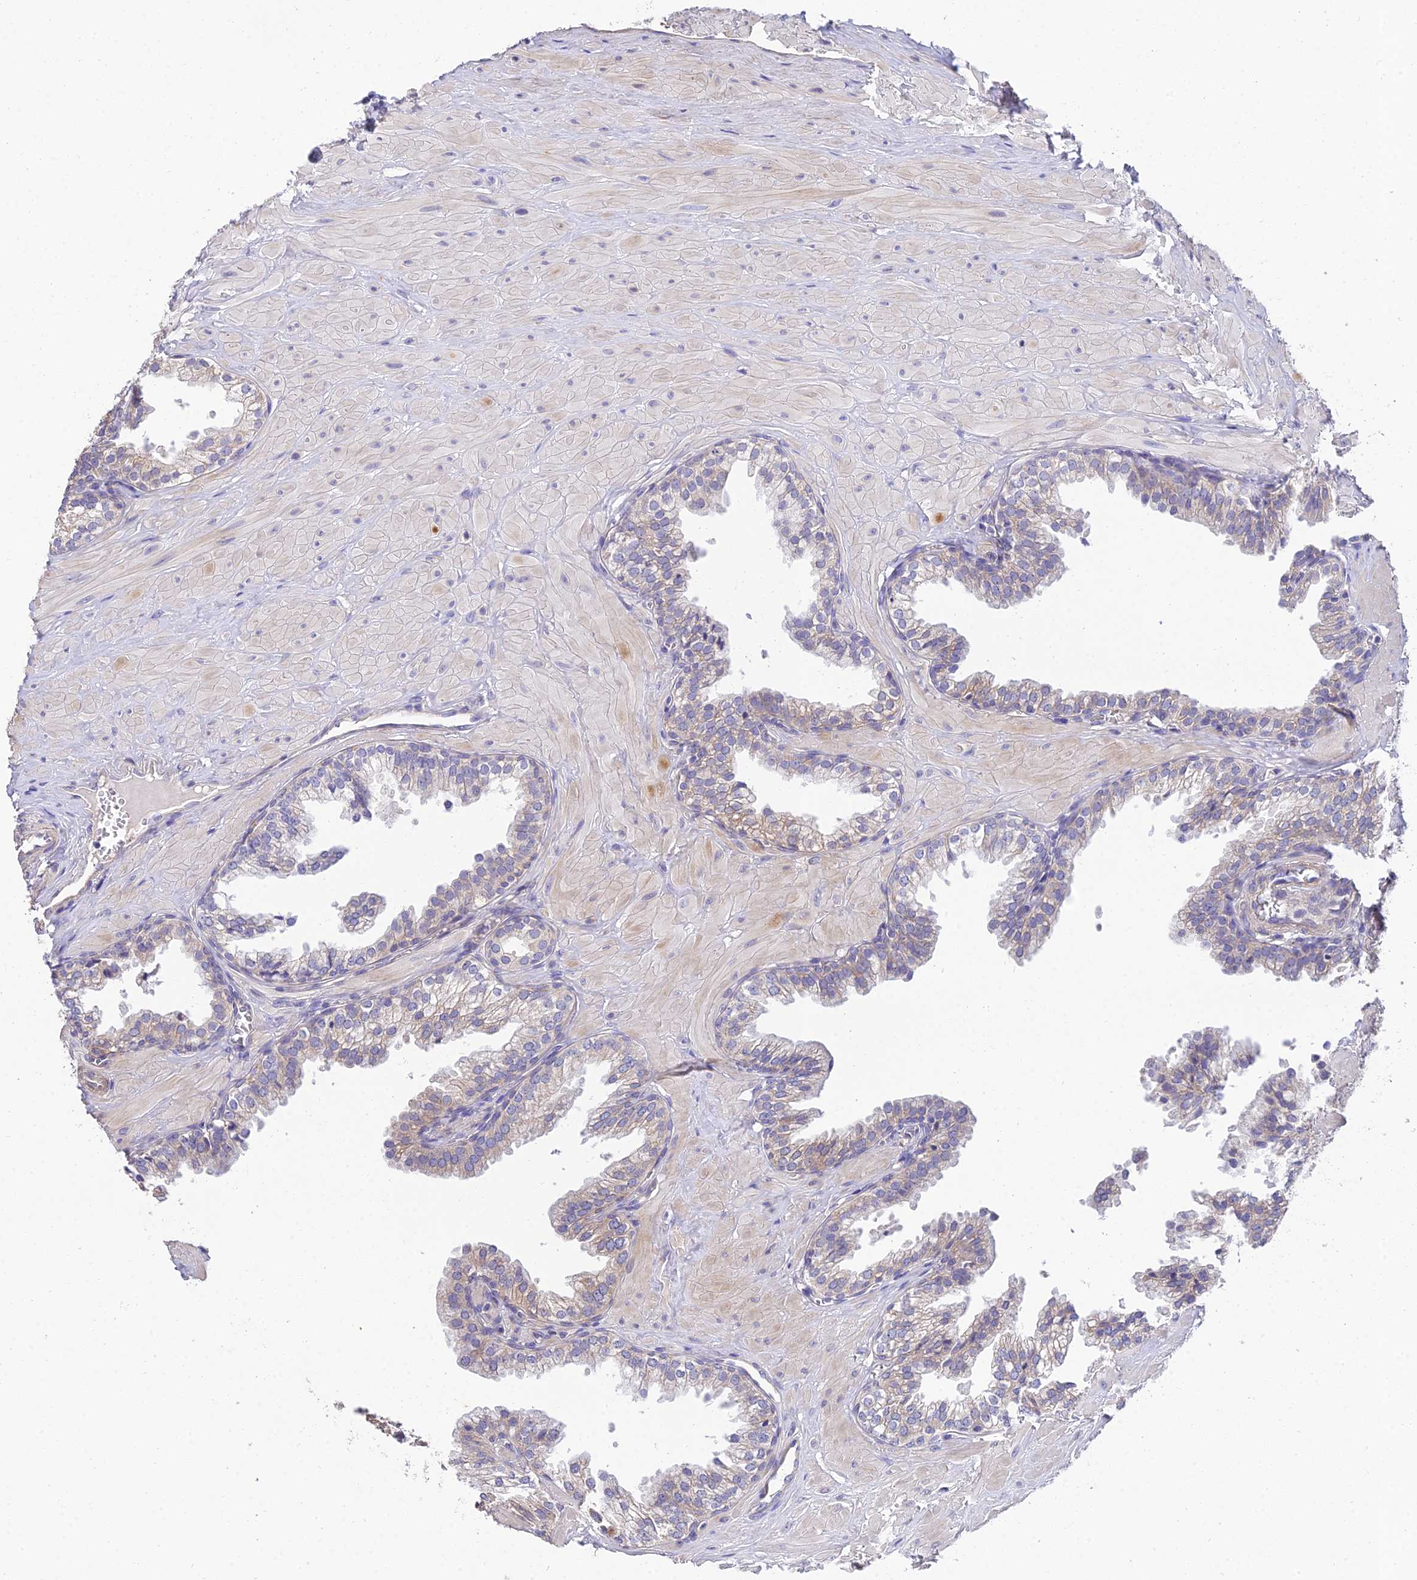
{"staining": {"intensity": "weak", "quantity": "25%-75%", "location": "cytoplasmic/membranous"}, "tissue": "prostate", "cell_type": "Glandular cells", "image_type": "normal", "snomed": [{"axis": "morphology", "description": "Normal tissue, NOS"}, {"axis": "topography", "description": "Prostate"}, {"axis": "topography", "description": "Peripheral nerve tissue"}], "caption": "A micrograph of human prostate stained for a protein demonstrates weak cytoplasmic/membranous brown staining in glandular cells. (DAB IHC with brightfield microscopy, high magnification).", "gene": "ARL8A", "patient": {"sex": "male", "age": 55}}